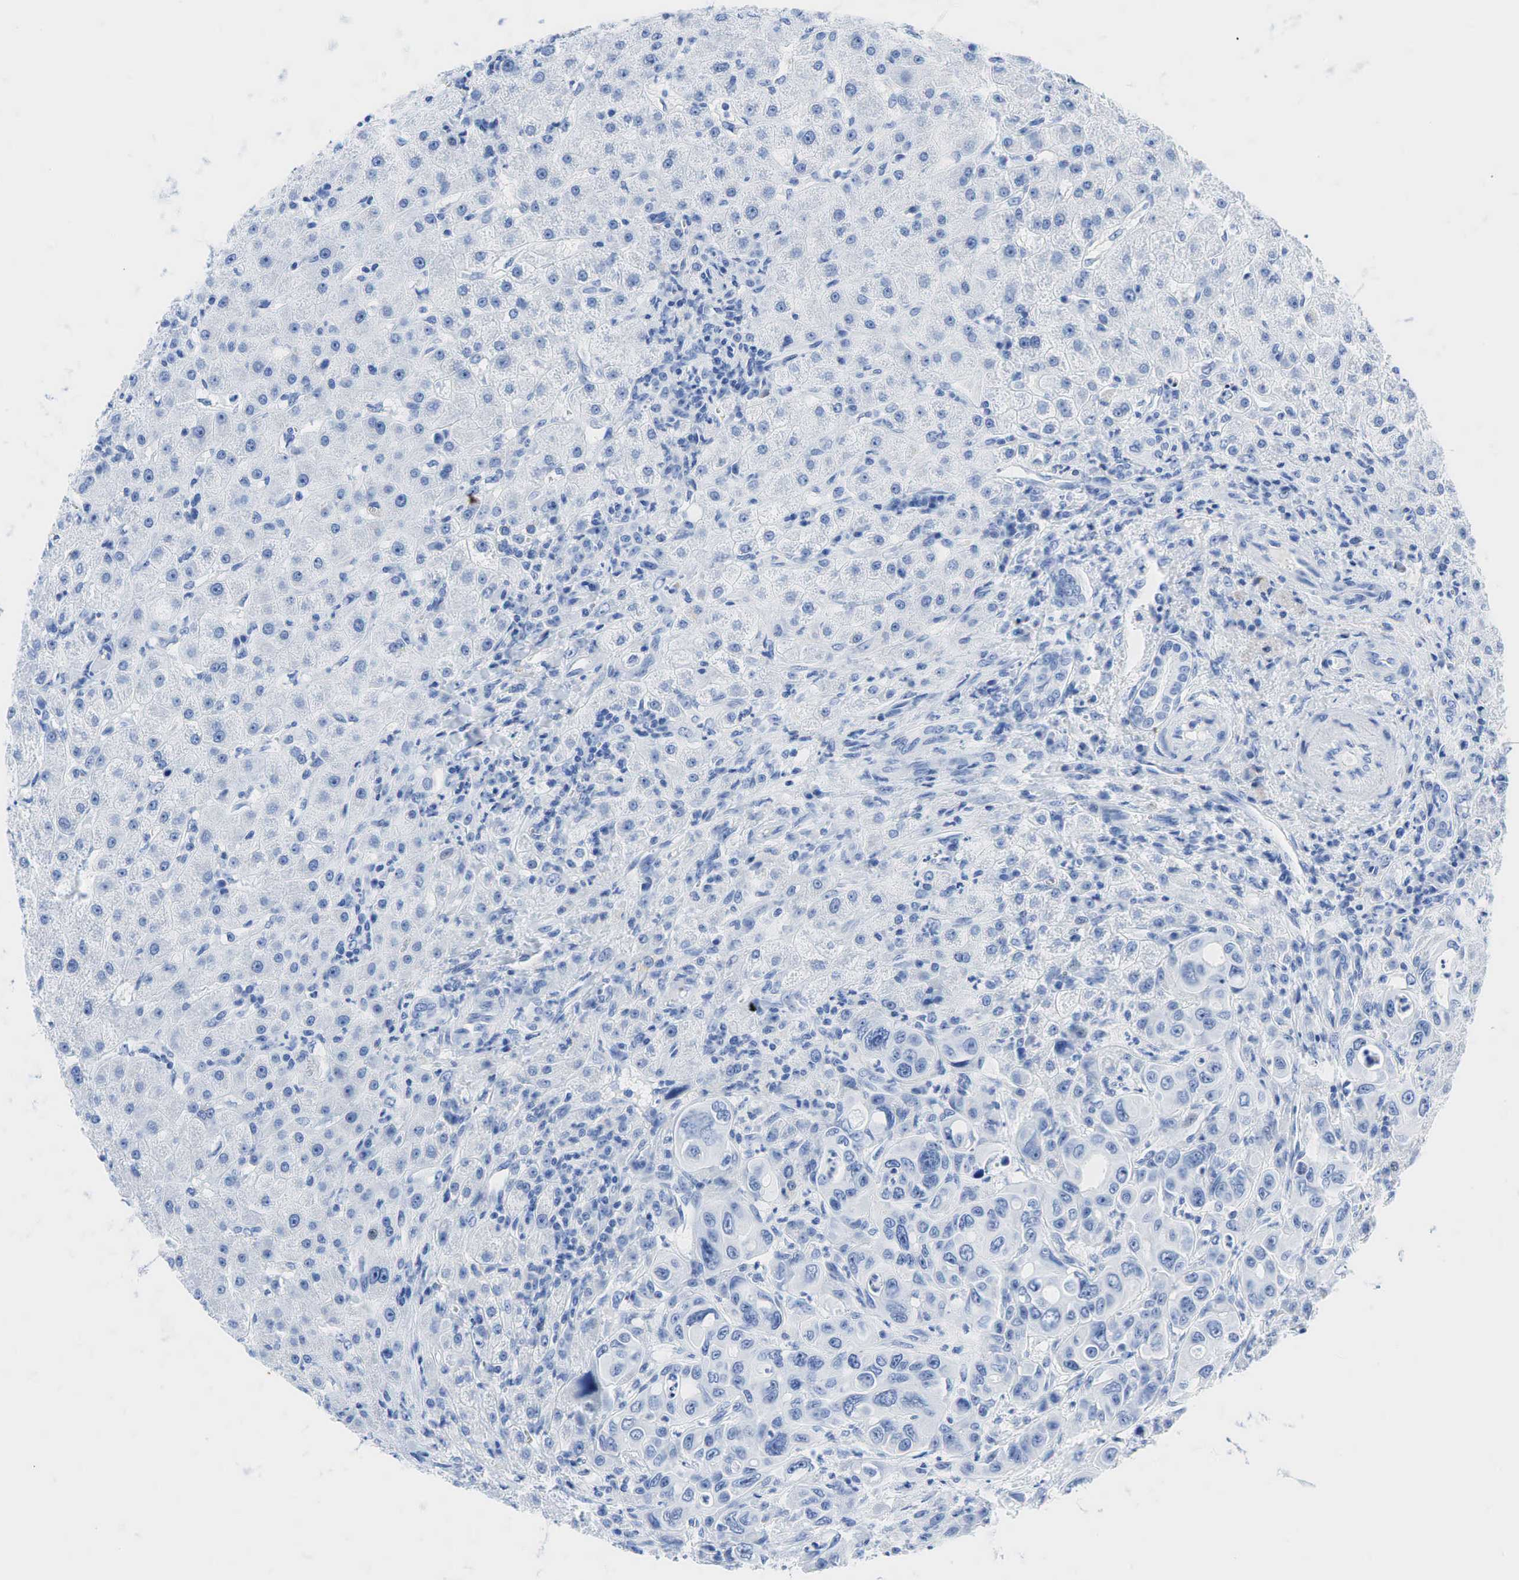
{"staining": {"intensity": "negative", "quantity": "none", "location": "none"}, "tissue": "liver", "cell_type": "Cholangiocytes", "image_type": "normal", "snomed": [{"axis": "morphology", "description": "Normal tissue, NOS"}, {"axis": "topography", "description": "Liver"}], "caption": "IHC histopathology image of unremarkable liver stained for a protein (brown), which reveals no expression in cholangiocytes.", "gene": "INHA", "patient": {"sex": "female", "age": 79}}